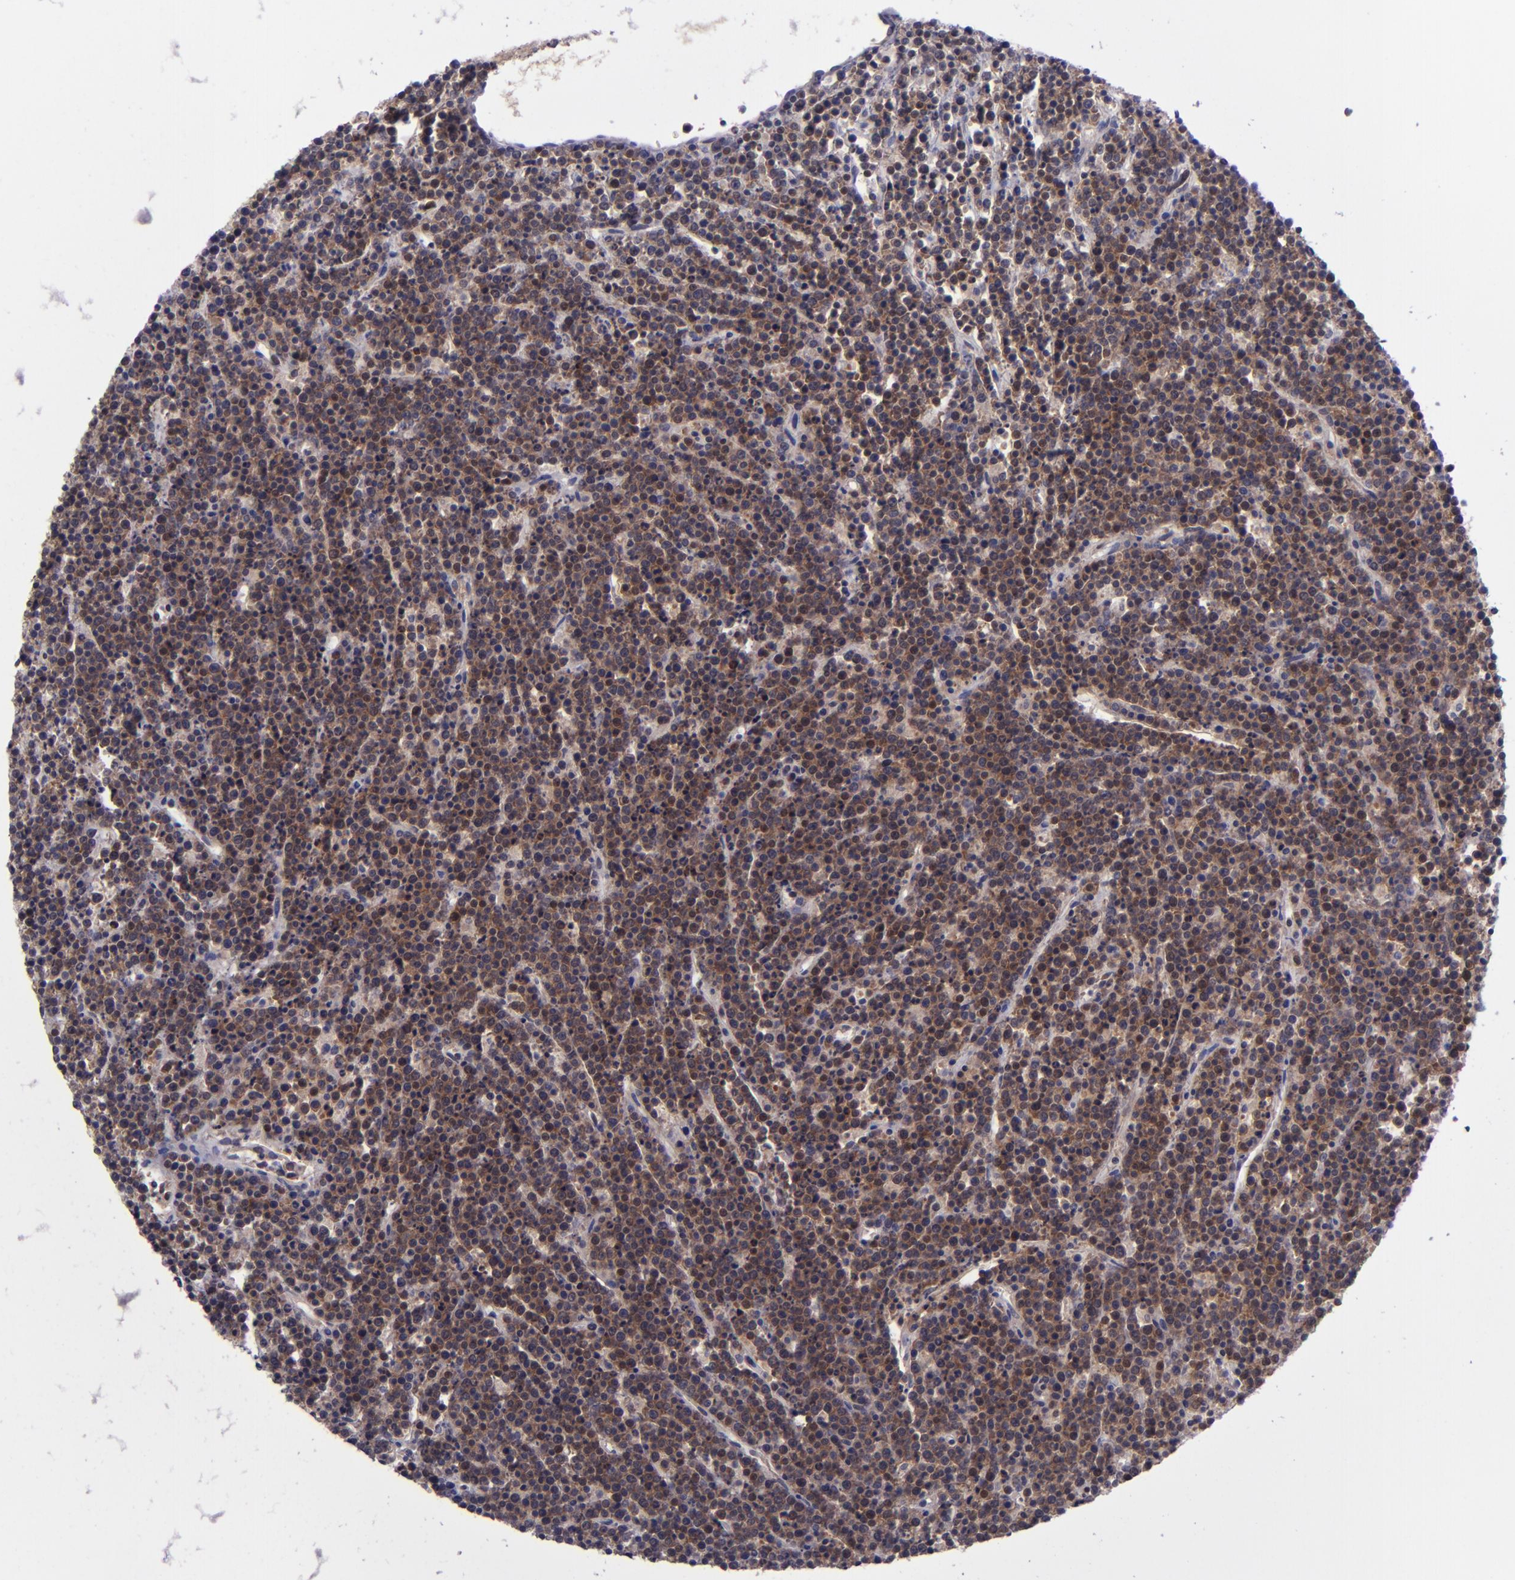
{"staining": {"intensity": "moderate", "quantity": ">75%", "location": "cytoplasmic/membranous,nuclear"}, "tissue": "lymphoma", "cell_type": "Tumor cells", "image_type": "cancer", "snomed": [{"axis": "morphology", "description": "Malignant lymphoma, non-Hodgkin's type, High grade"}, {"axis": "topography", "description": "Ovary"}], "caption": "About >75% of tumor cells in lymphoma show moderate cytoplasmic/membranous and nuclear protein positivity as visualized by brown immunohistochemical staining.", "gene": "BAG1", "patient": {"sex": "female", "age": 56}}